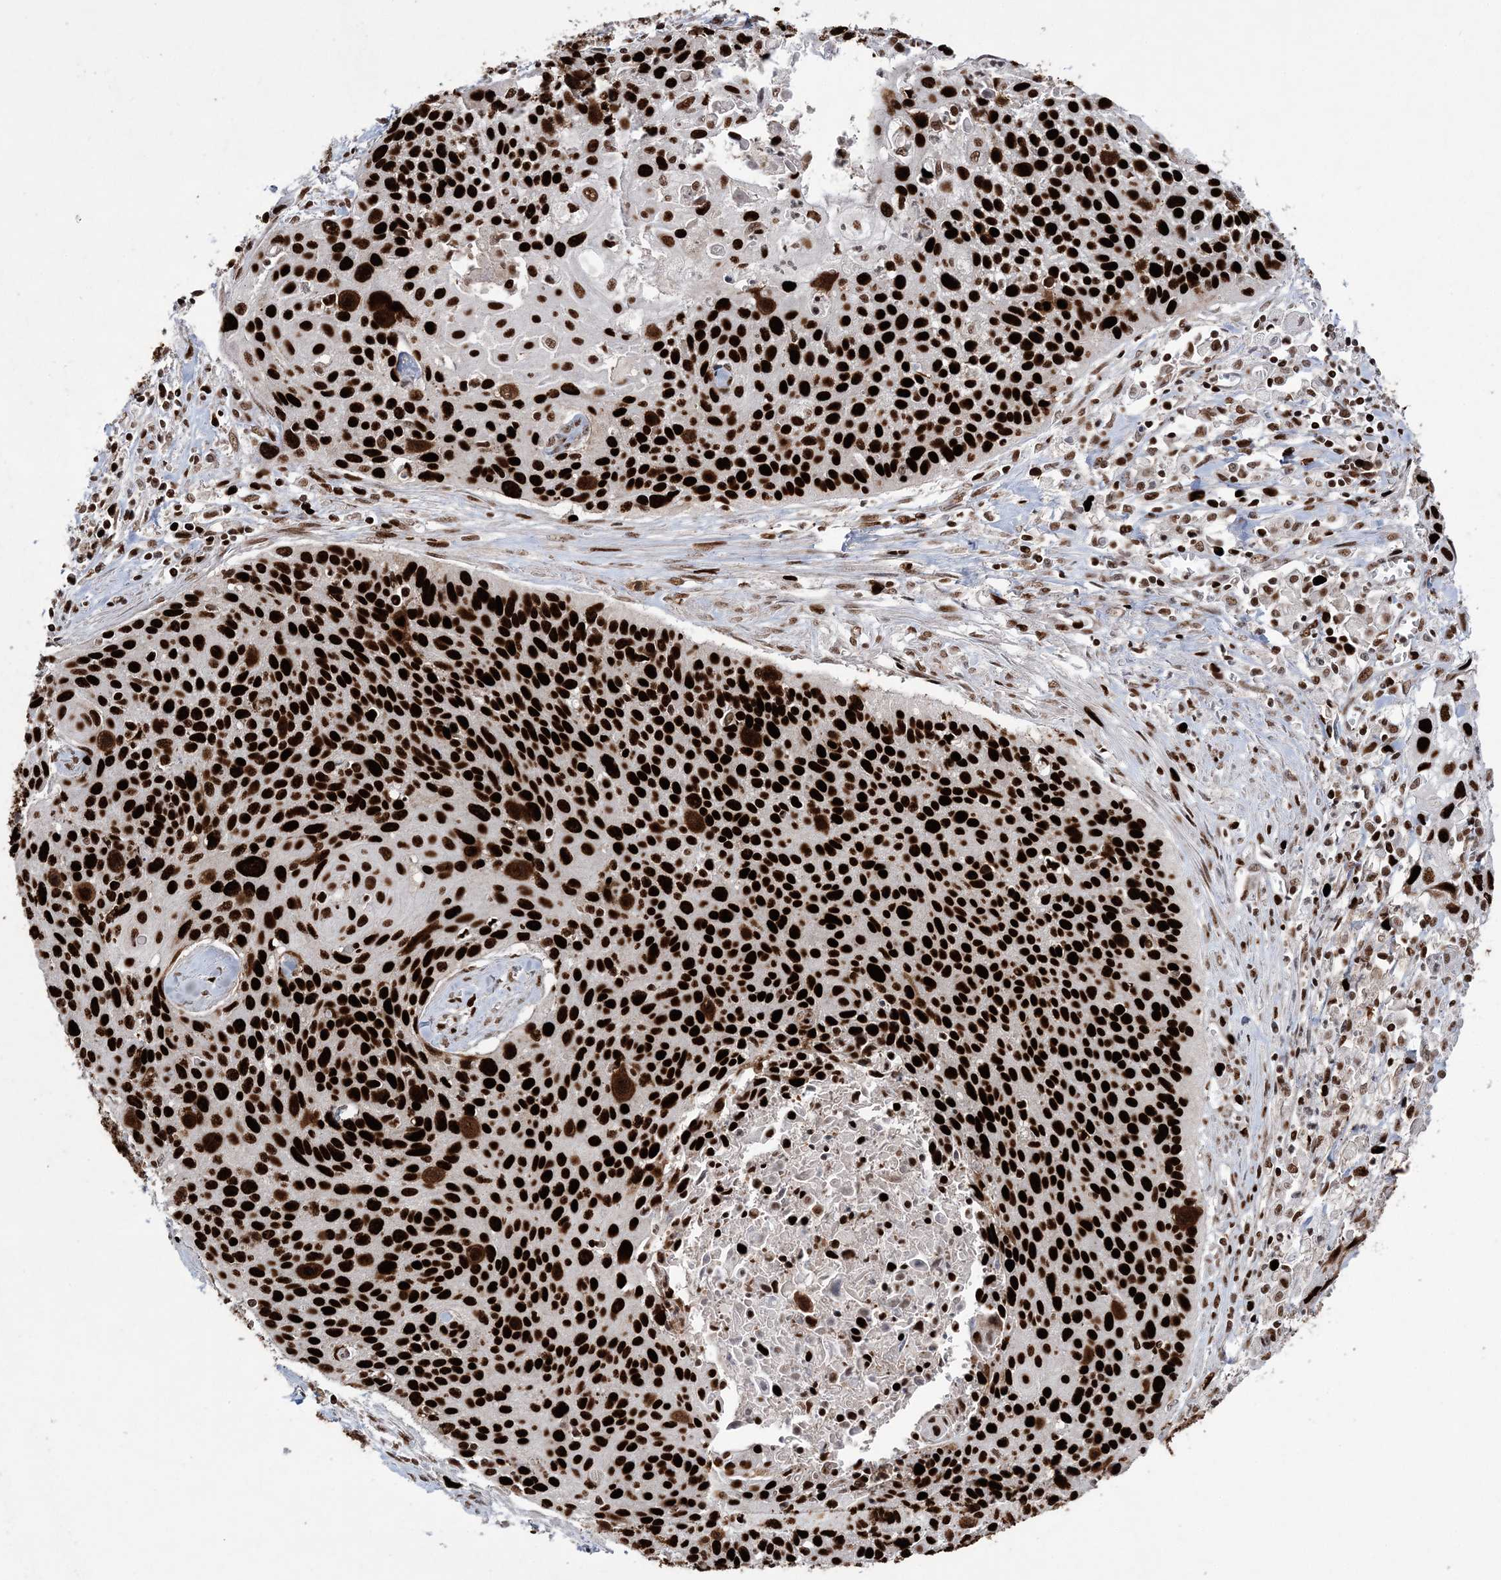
{"staining": {"intensity": "strong", "quantity": ">75%", "location": "nuclear"}, "tissue": "cervical cancer", "cell_type": "Tumor cells", "image_type": "cancer", "snomed": [{"axis": "morphology", "description": "Squamous cell carcinoma, NOS"}, {"axis": "topography", "description": "Cervix"}], "caption": "About >75% of tumor cells in cervical cancer (squamous cell carcinoma) show strong nuclear protein staining as visualized by brown immunohistochemical staining.", "gene": "LIG1", "patient": {"sex": "female", "age": 55}}